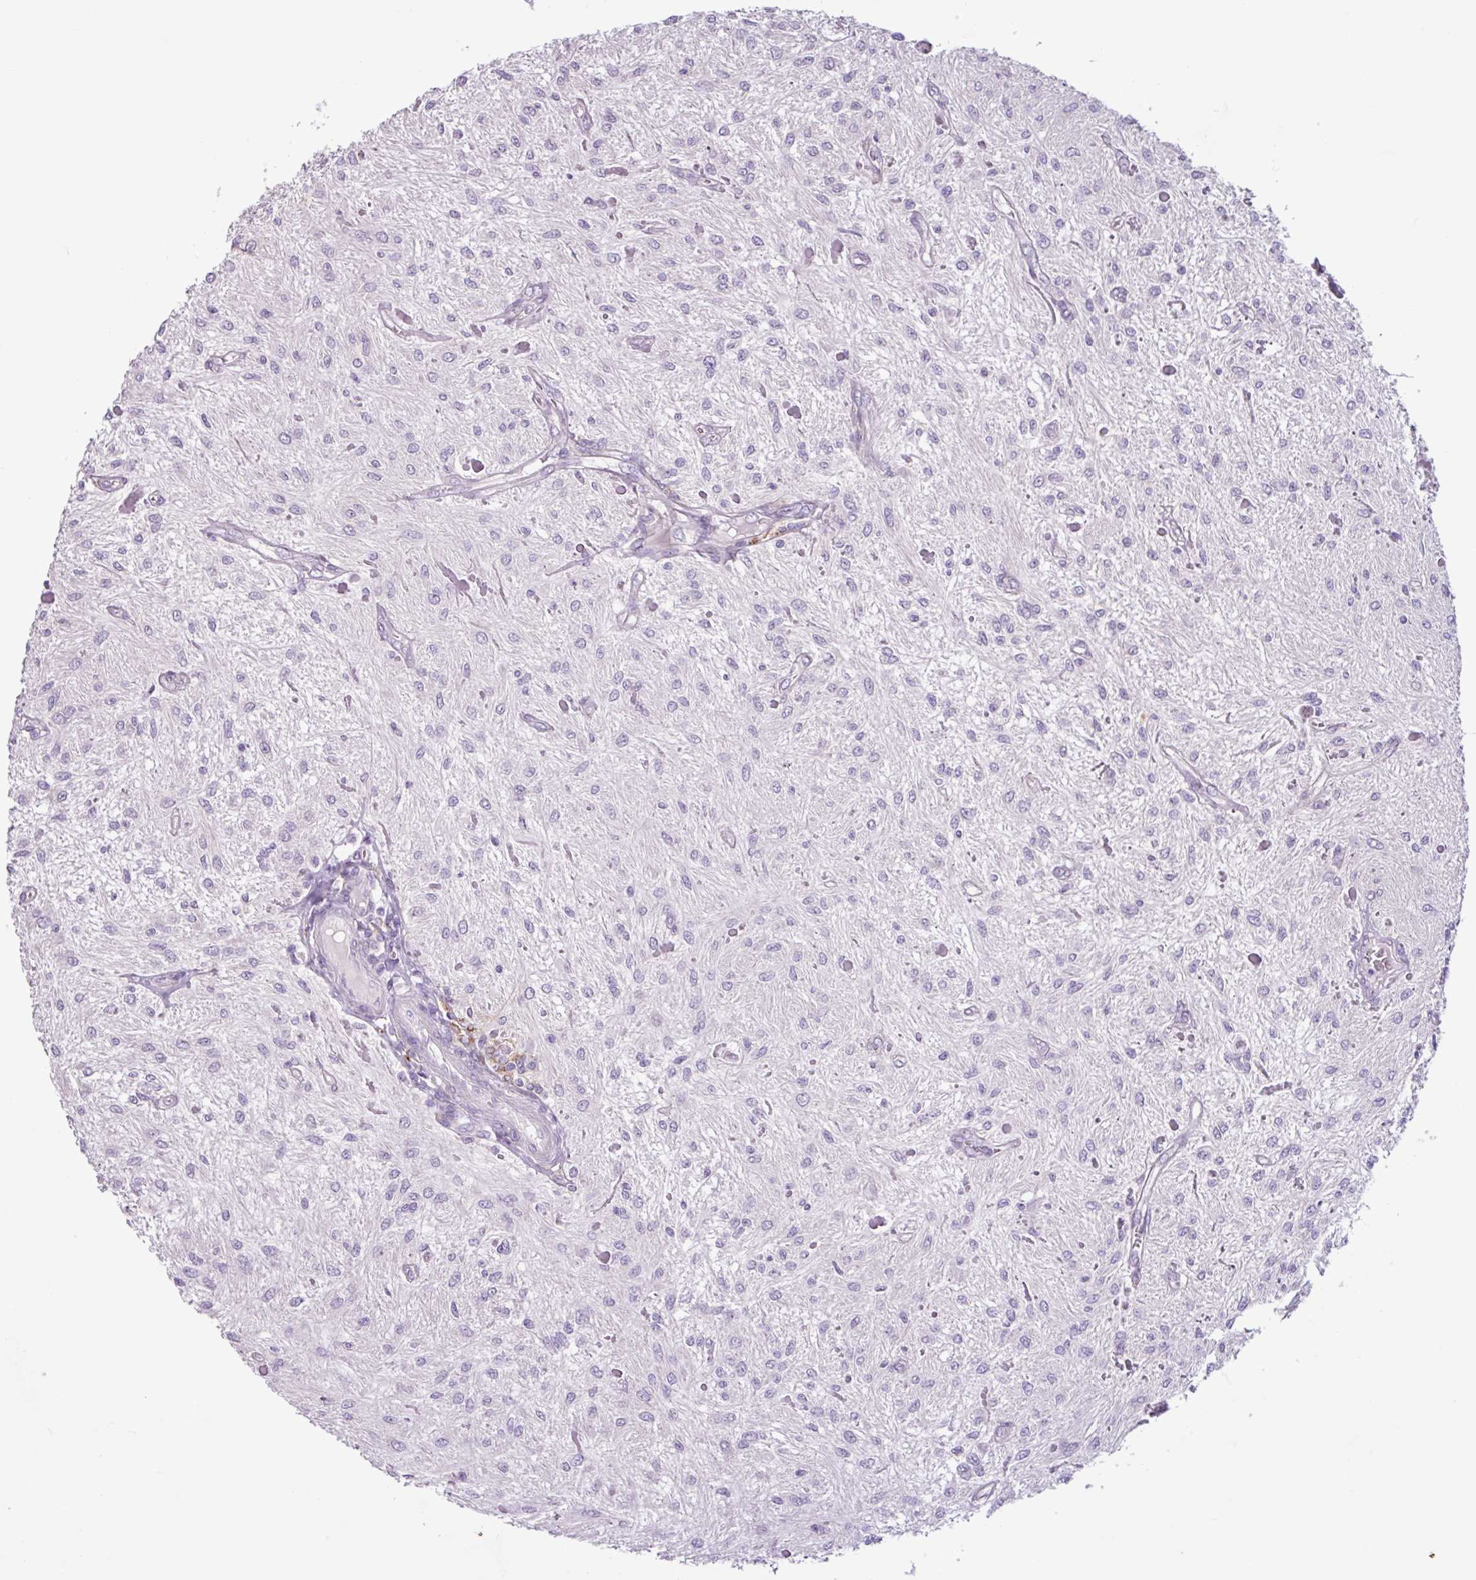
{"staining": {"intensity": "negative", "quantity": "none", "location": "none"}, "tissue": "glioma", "cell_type": "Tumor cells", "image_type": "cancer", "snomed": [{"axis": "morphology", "description": "Glioma, malignant, Low grade"}, {"axis": "topography", "description": "Cerebellum"}], "caption": "This is a histopathology image of immunohistochemistry (IHC) staining of glioma, which shows no positivity in tumor cells. (DAB IHC visualized using brightfield microscopy, high magnification).", "gene": "C9orf24", "patient": {"sex": "female", "age": 14}}